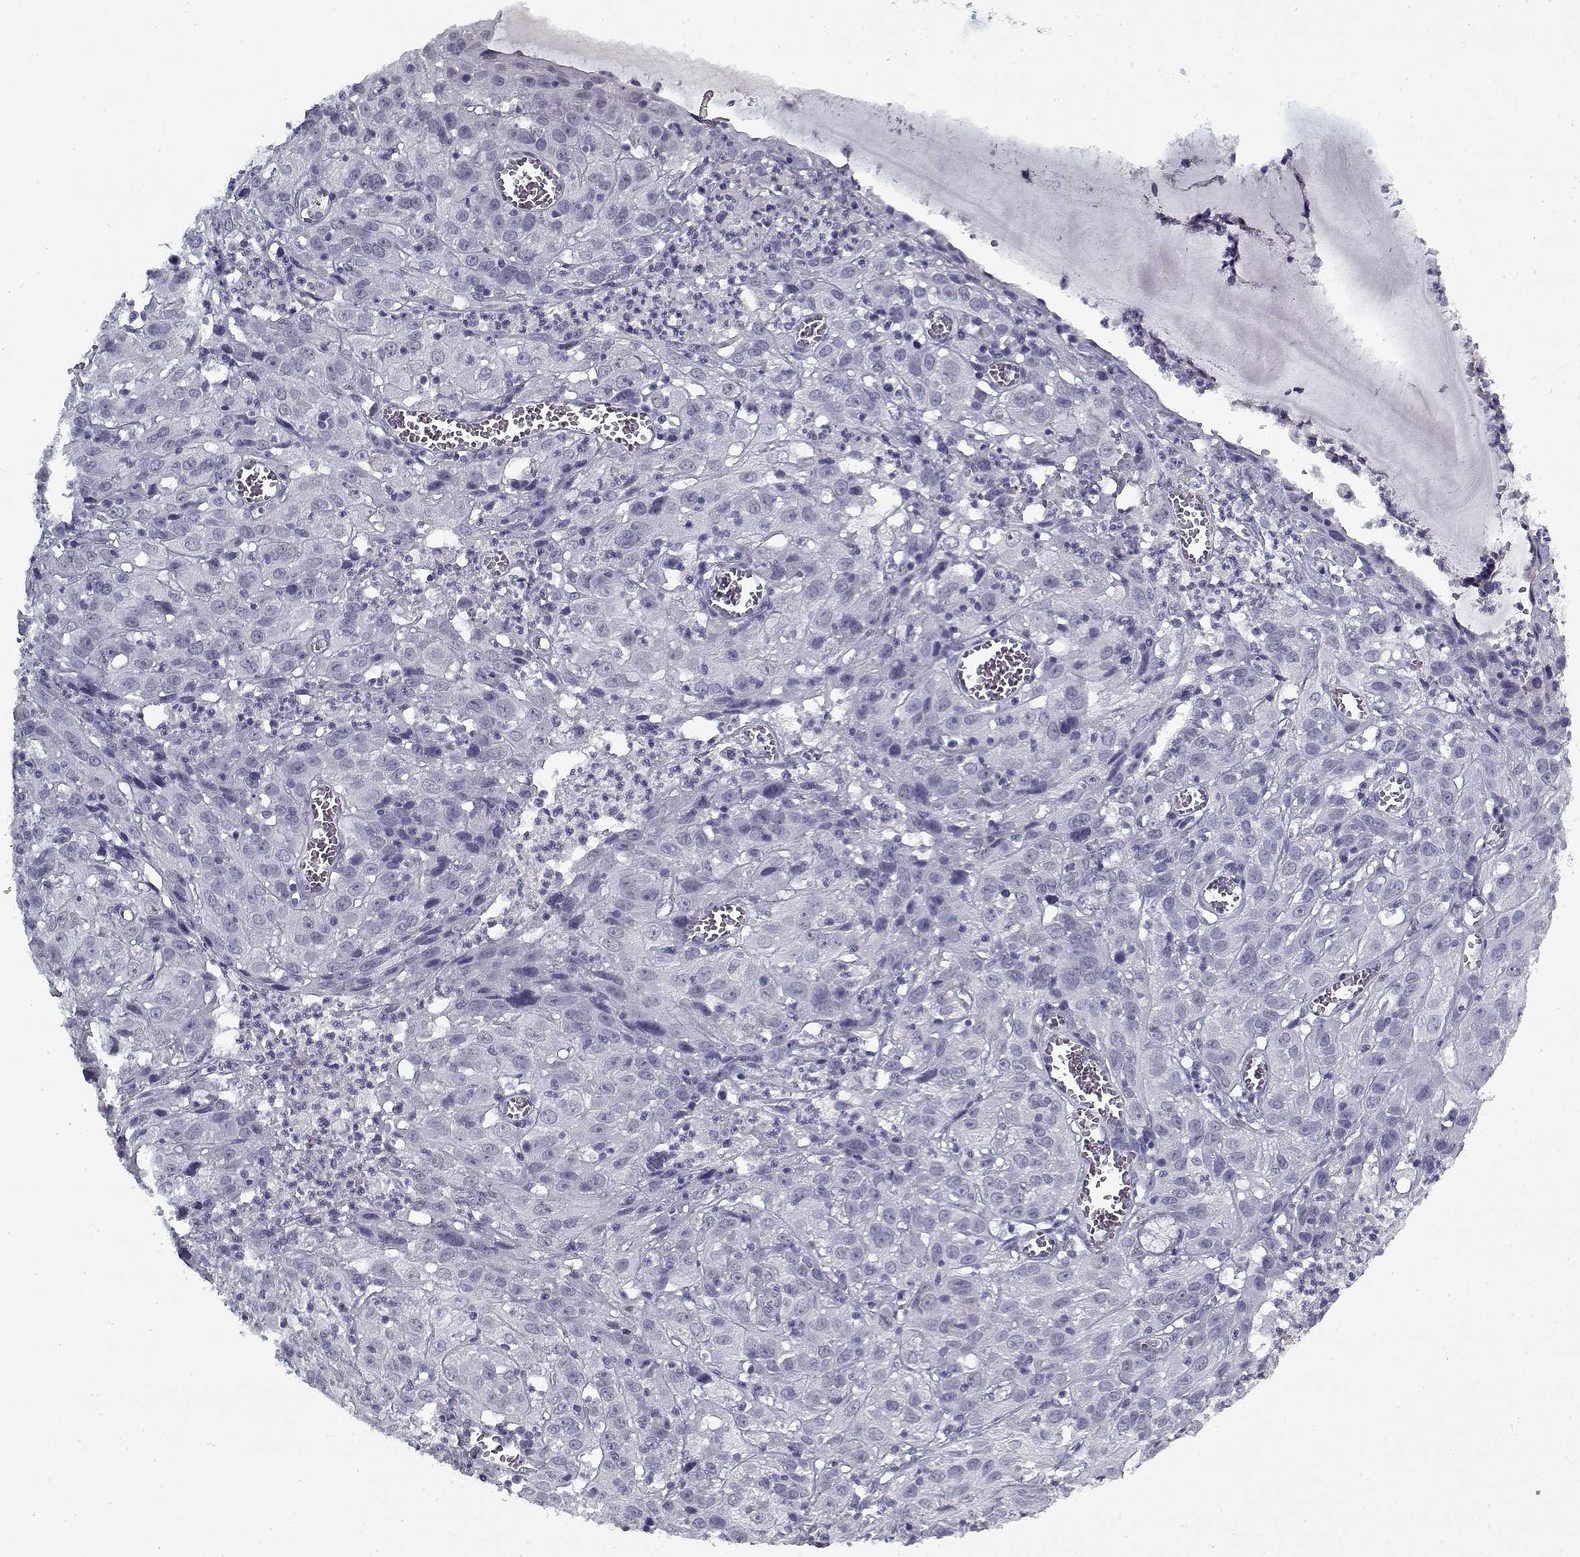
{"staining": {"intensity": "negative", "quantity": "none", "location": "none"}, "tissue": "cervical cancer", "cell_type": "Tumor cells", "image_type": "cancer", "snomed": [{"axis": "morphology", "description": "Squamous cell carcinoma, NOS"}, {"axis": "topography", "description": "Cervix"}], "caption": "DAB (3,3'-diaminobenzidine) immunohistochemical staining of human cervical cancer shows no significant staining in tumor cells. Brightfield microscopy of IHC stained with DAB (brown) and hematoxylin (blue), captured at high magnification.", "gene": "RNF32", "patient": {"sex": "female", "age": 32}}